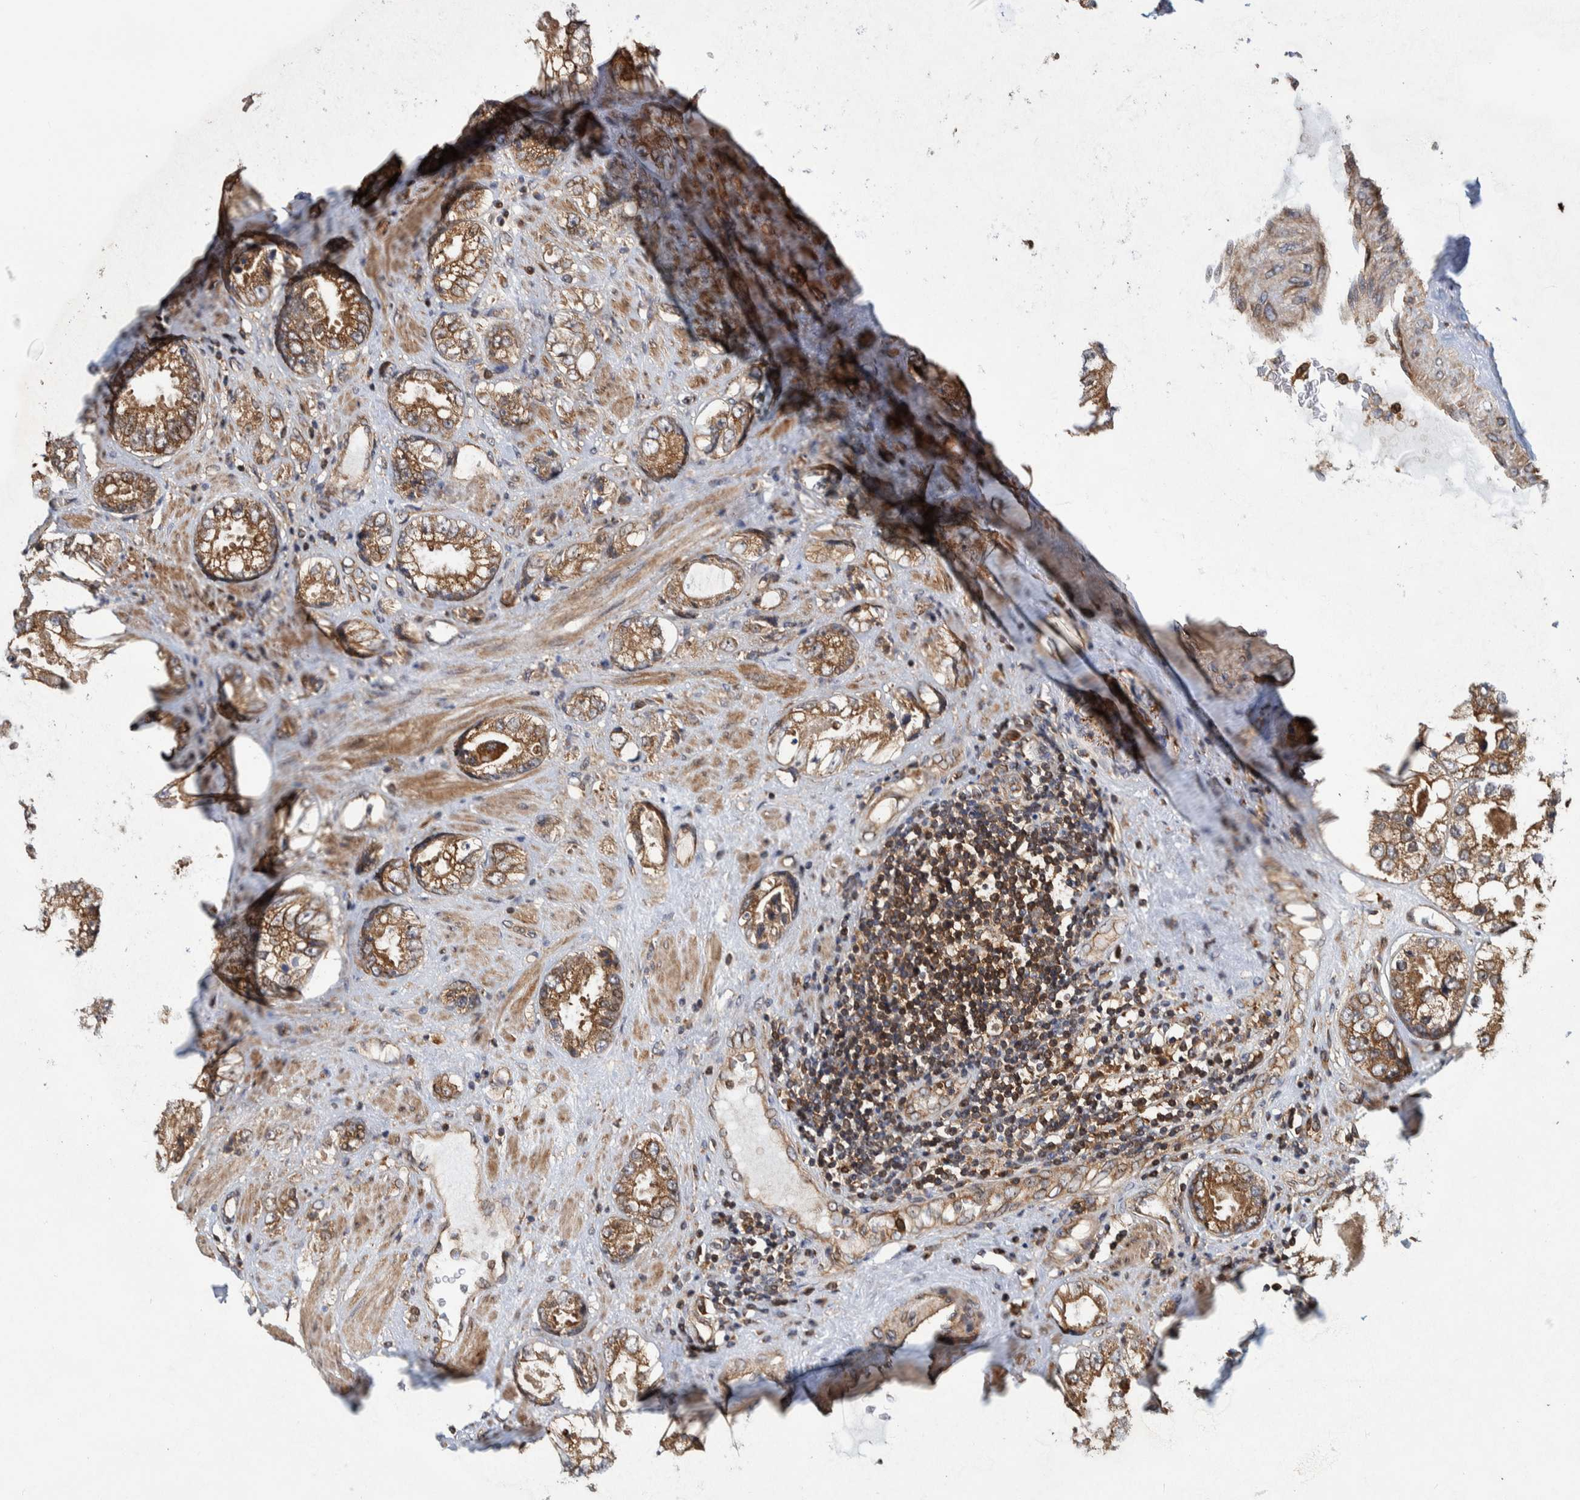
{"staining": {"intensity": "moderate", "quantity": ">75%", "location": "cytoplasmic/membranous"}, "tissue": "prostate cancer", "cell_type": "Tumor cells", "image_type": "cancer", "snomed": [{"axis": "morphology", "description": "Adenocarcinoma, High grade"}, {"axis": "topography", "description": "Prostate"}], "caption": "Protein expression analysis of prostate cancer reveals moderate cytoplasmic/membranous expression in about >75% of tumor cells.", "gene": "CCDC57", "patient": {"sex": "male", "age": 61}}